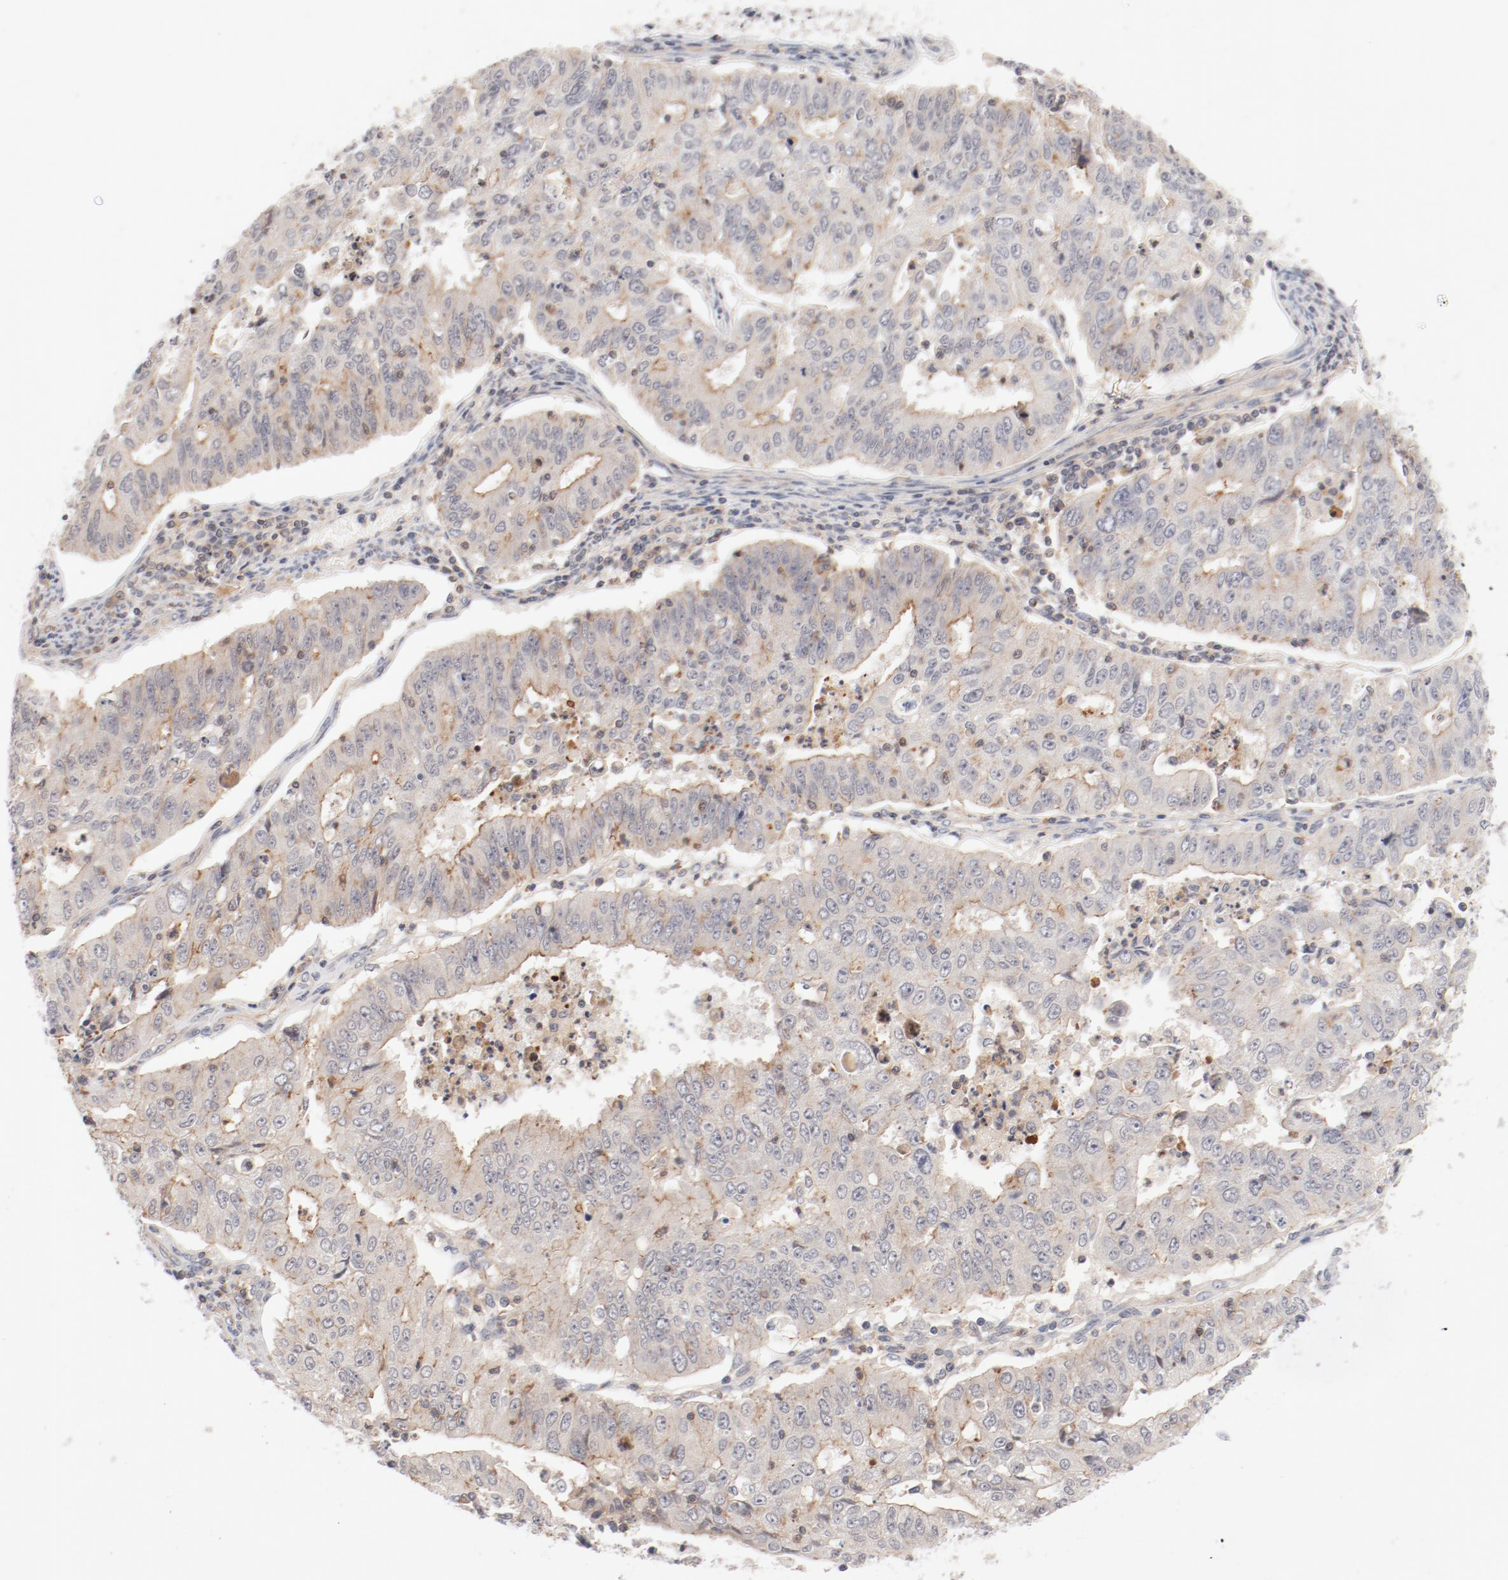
{"staining": {"intensity": "weak", "quantity": "<25%", "location": "cytoplasmic/membranous"}, "tissue": "endometrial cancer", "cell_type": "Tumor cells", "image_type": "cancer", "snomed": [{"axis": "morphology", "description": "Adenocarcinoma, NOS"}, {"axis": "topography", "description": "Endometrium"}], "caption": "This is an immunohistochemistry micrograph of endometrial adenocarcinoma. There is no staining in tumor cells.", "gene": "ZNF267", "patient": {"sex": "female", "age": 42}}